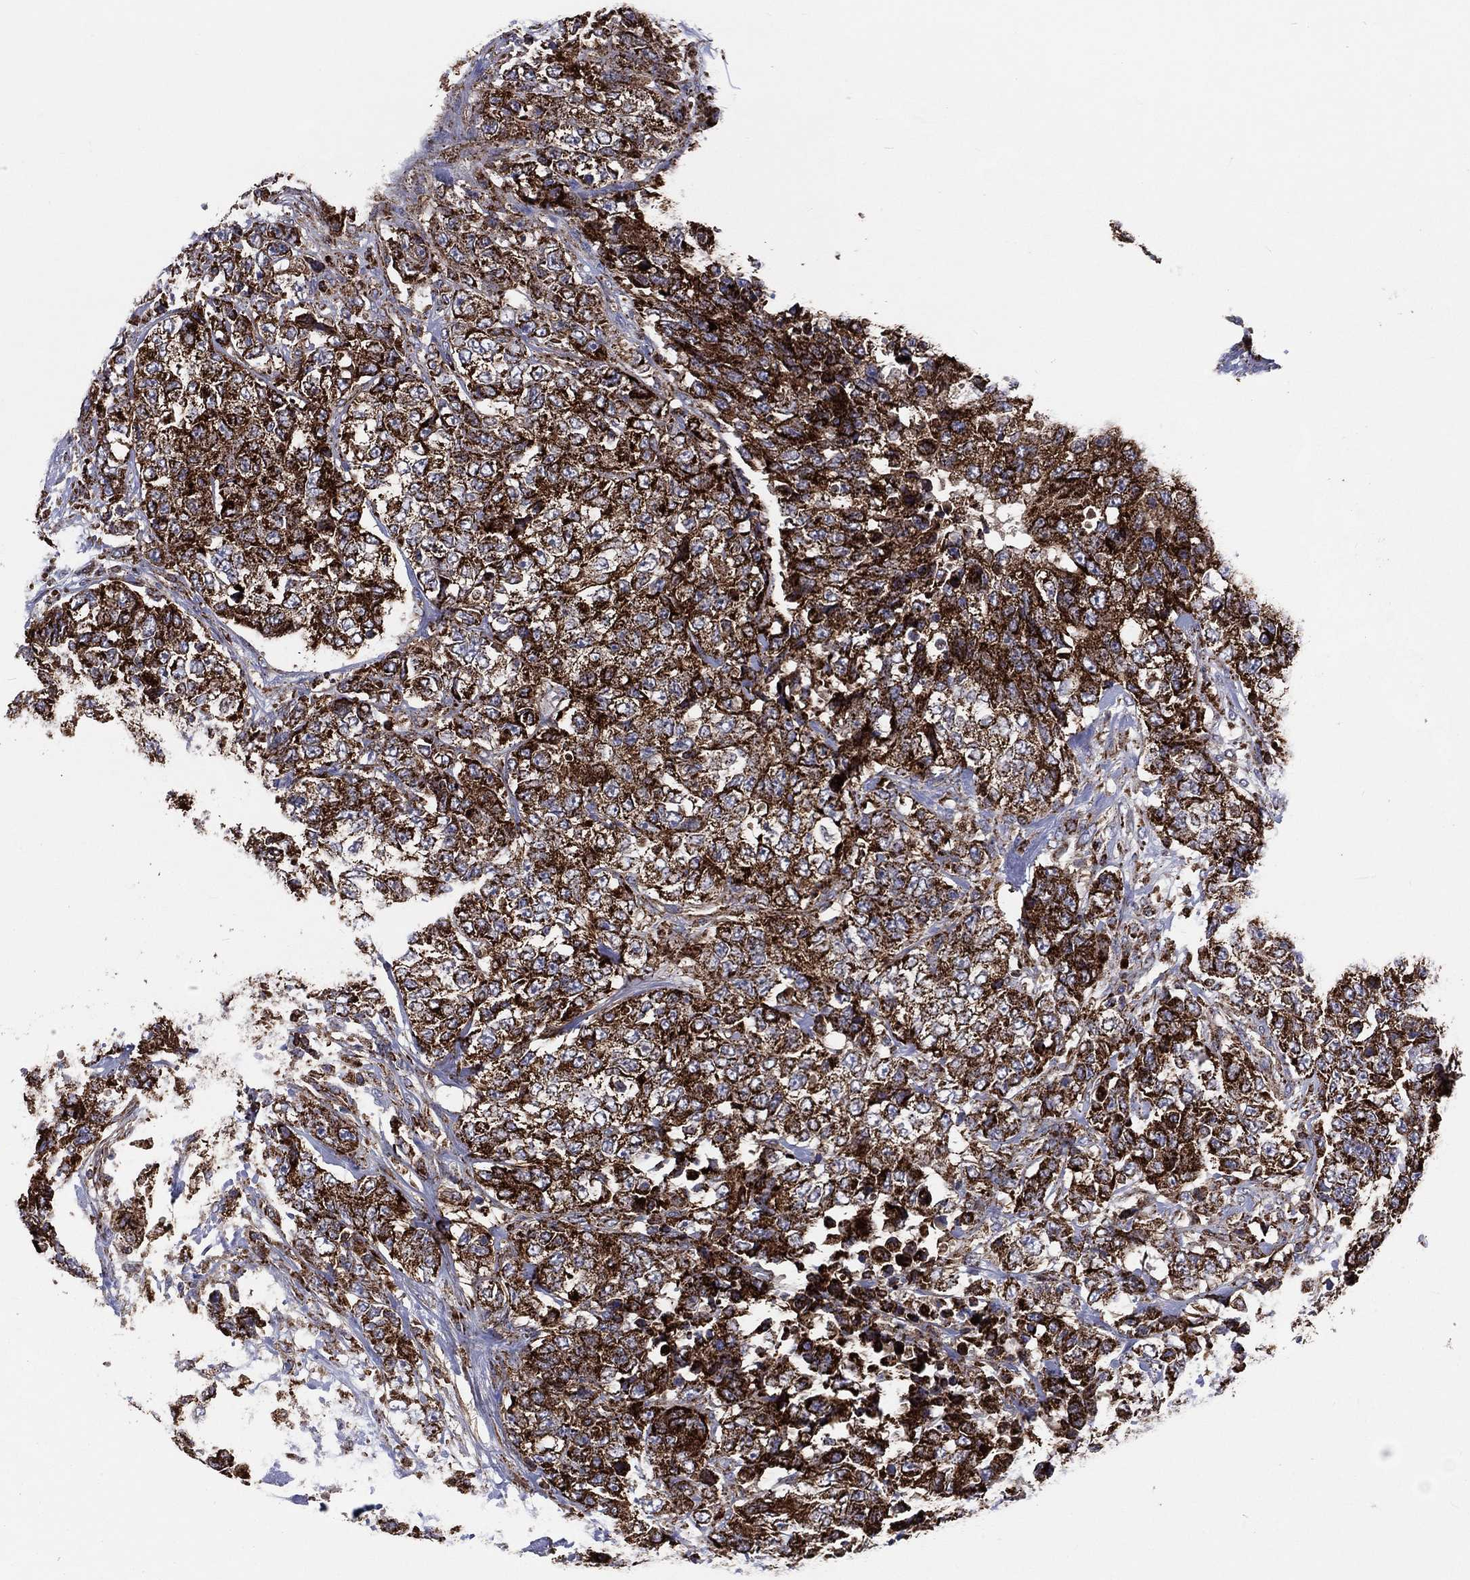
{"staining": {"intensity": "strong", "quantity": ">75%", "location": "cytoplasmic/membranous"}, "tissue": "urothelial cancer", "cell_type": "Tumor cells", "image_type": "cancer", "snomed": [{"axis": "morphology", "description": "Urothelial carcinoma, High grade"}, {"axis": "topography", "description": "Urinary bladder"}], "caption": "This micrograph demonstrates urothelial carcinoma (high-grade) stained with immunohistochemistry to label a protein in brown. The cytoplasmic/membranous of tumor cells show strong positivity for the protein. Nuclei are counter-stained blue.", "gene": "ANKRD37", "patient": {"sex": "female", "age": 78}}